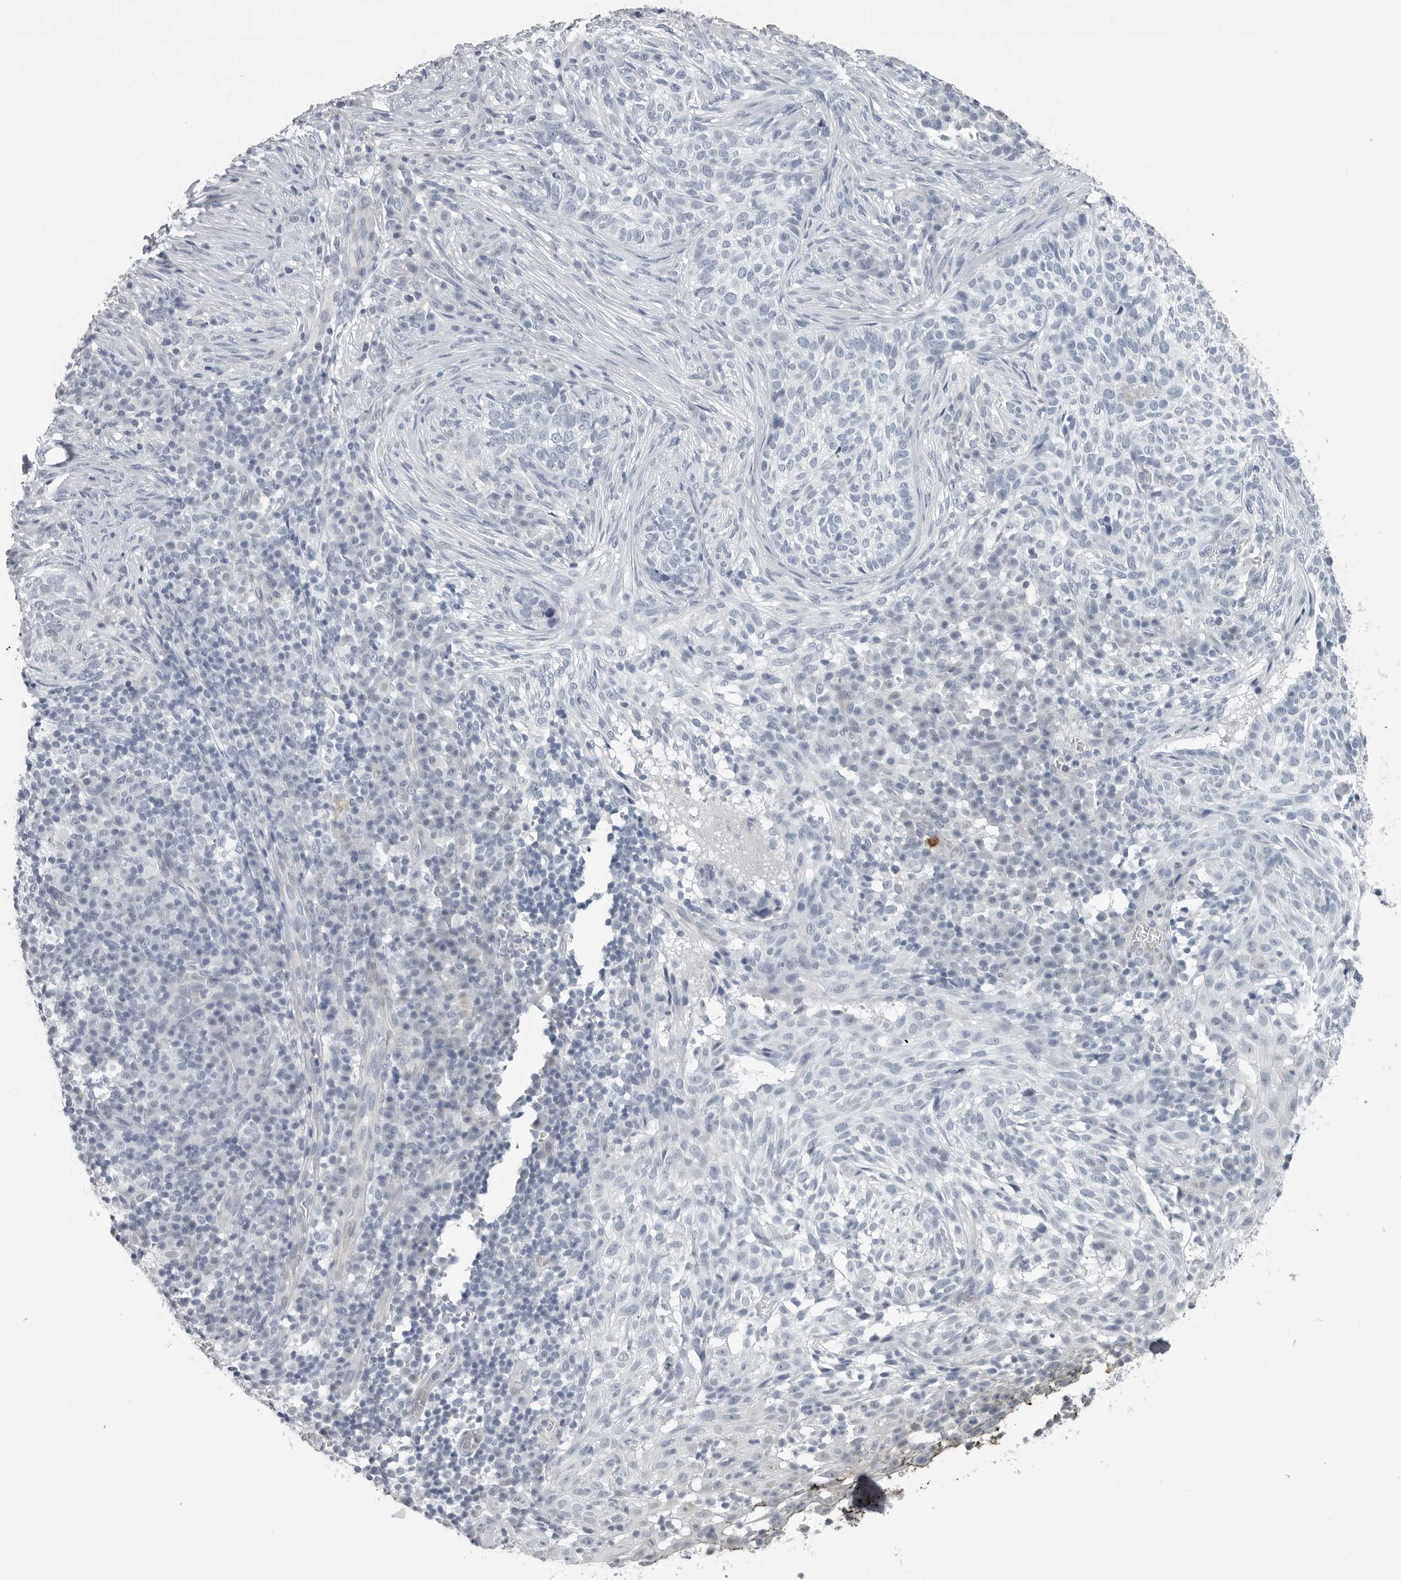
{"staining": {"intensity": "negative", "quantity": "none", "location": "none"}, "tissue": "skin cancer", "cell_type": "Tumor cells", "image_type": "cancer", "snomed": [{"axis": "morphology", "description": "Basal cell carcinoma"}, {"axis": "topography", "description": "Skin"}], "caption": "Micrograph shows no protein expression in tumor cells of skin cancer tissue.", "gene": "OPLAH", "patient": {"sex": "female", "age": 64}}